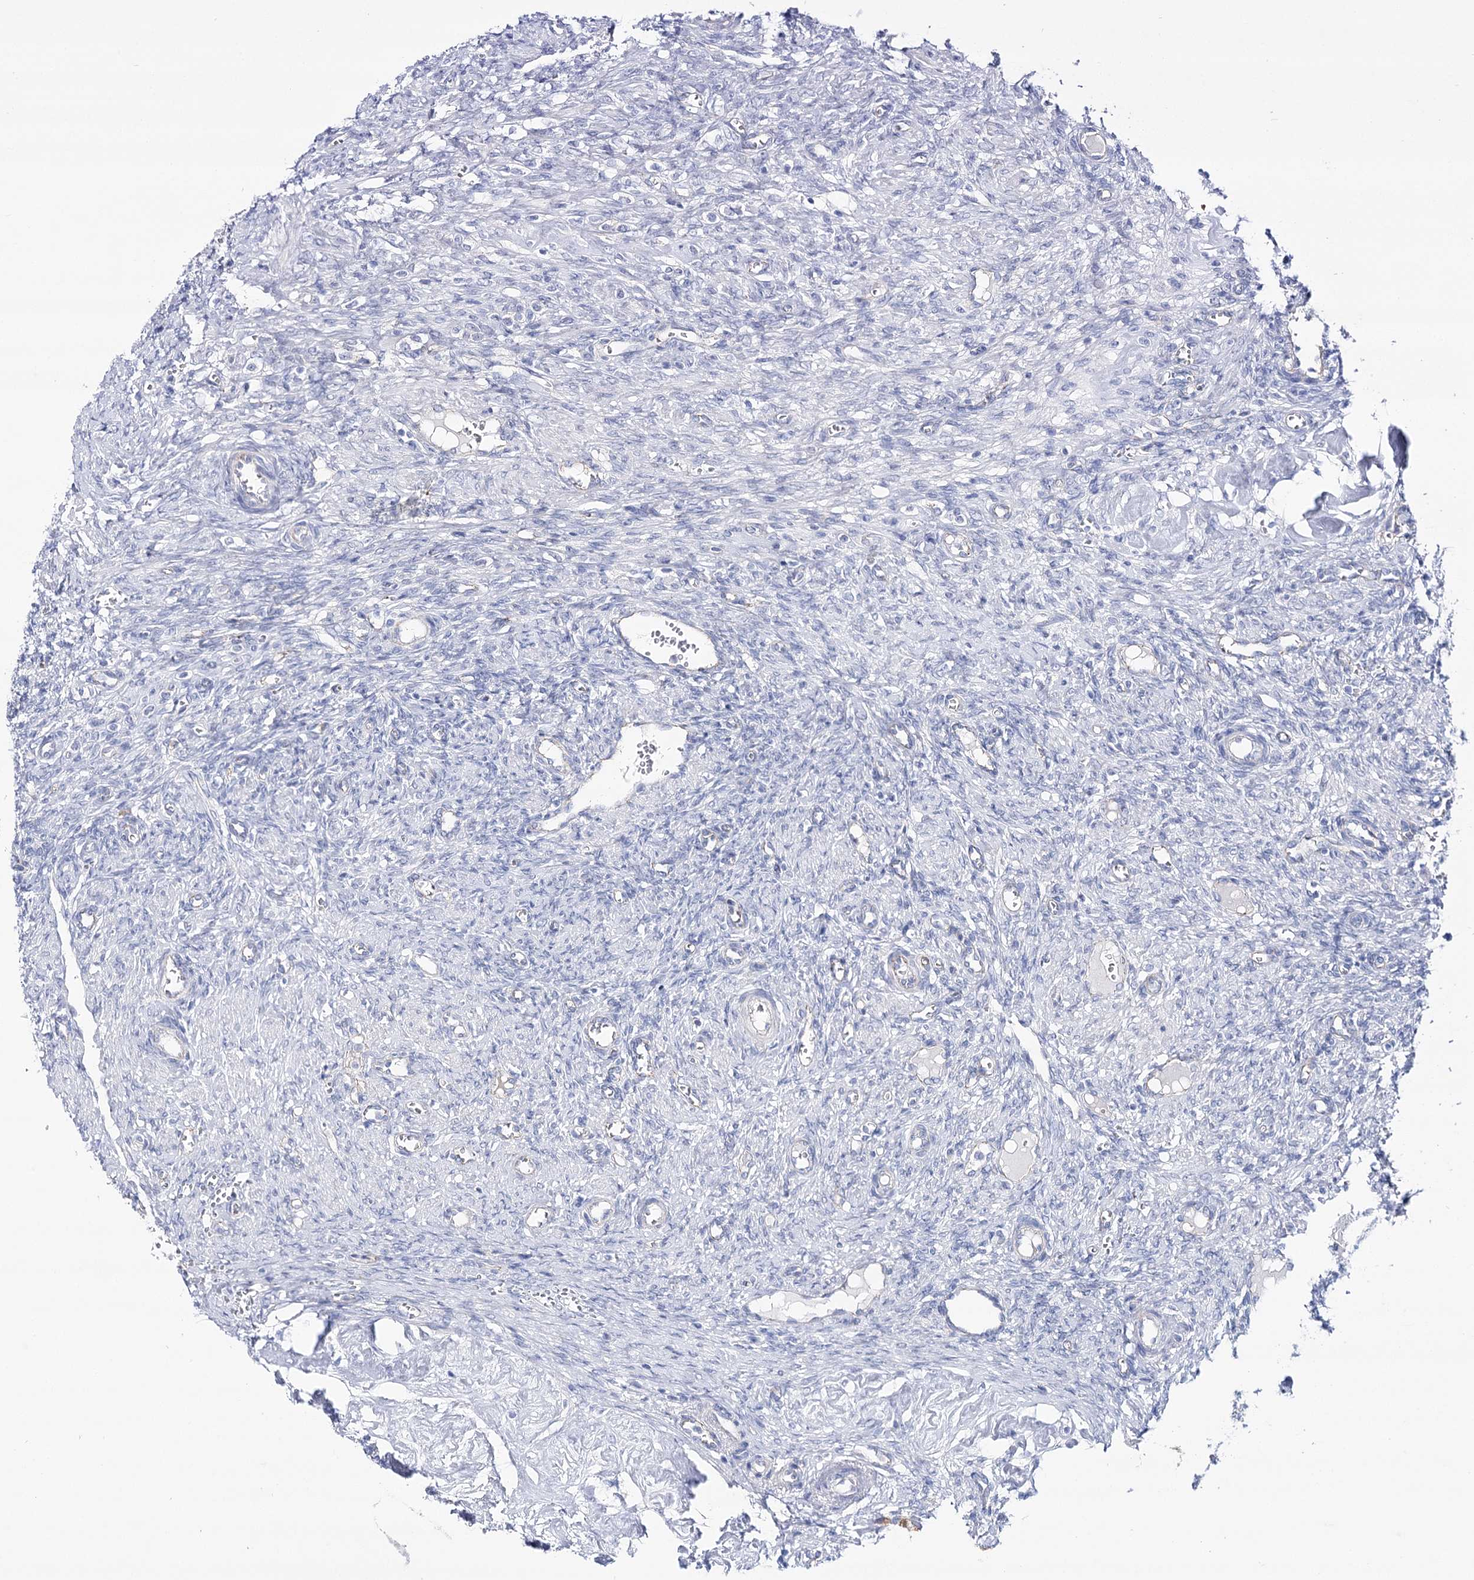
{"staining": {"intensity": "negative", "quantity": "none", "location": "none"}, "tissue": "ovary", "cell_type": "Follicle cells", "image_type": "normal", "snomed": [{"axis": "morphology", "description": "Normal tissue, NOS"}, {"axis": "topography", "description": "Ovary"}], "caption": "This is an immunohistochemistry (IHC) photomicrograph of unremarkable human ovary. There is no staining in follicle cells.", "gene": "NRAP", "patient": {"sex": "female", "age": 41}}